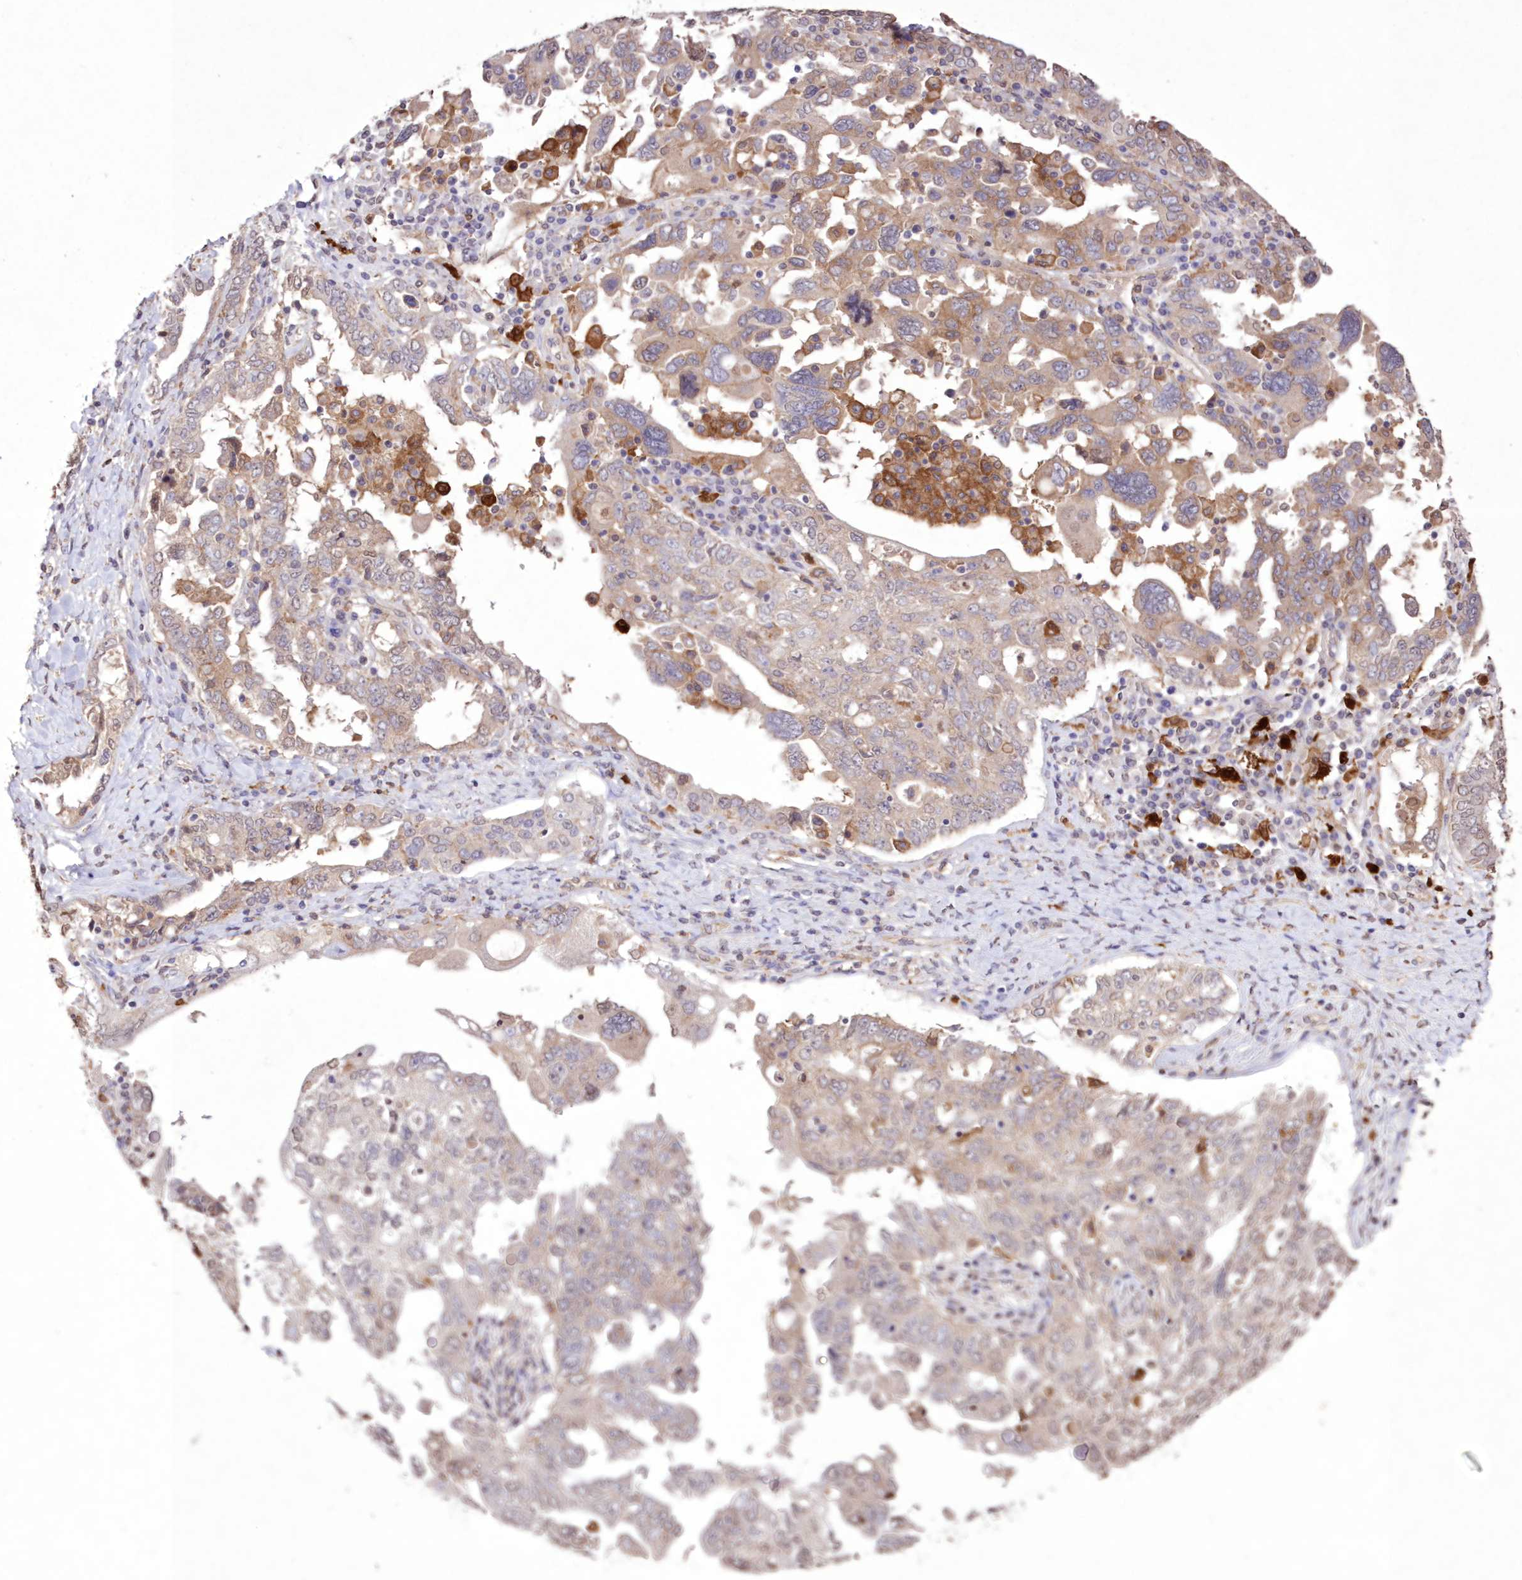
{"staining": {"intensity": "weak", "quantity": "25%-75%", "location": "cytoplasmic/membranous"}, "tissue": "ovarian cancer", "cell_type": "Tumor cells", "image_type": "cancer", "snomed": [{"axis": "morphology", "description": "Carcinoma, endometroid"}, {"axis": "topography", "description": "Ovary"}], "caption": "A brown stain shows weak cytoplasmic/membranous expression of a protein in human ovarian endometroid carcinoma tumor cells.", "gene": "FCHO2", "patient": {"sex": "female", "age": 62}}